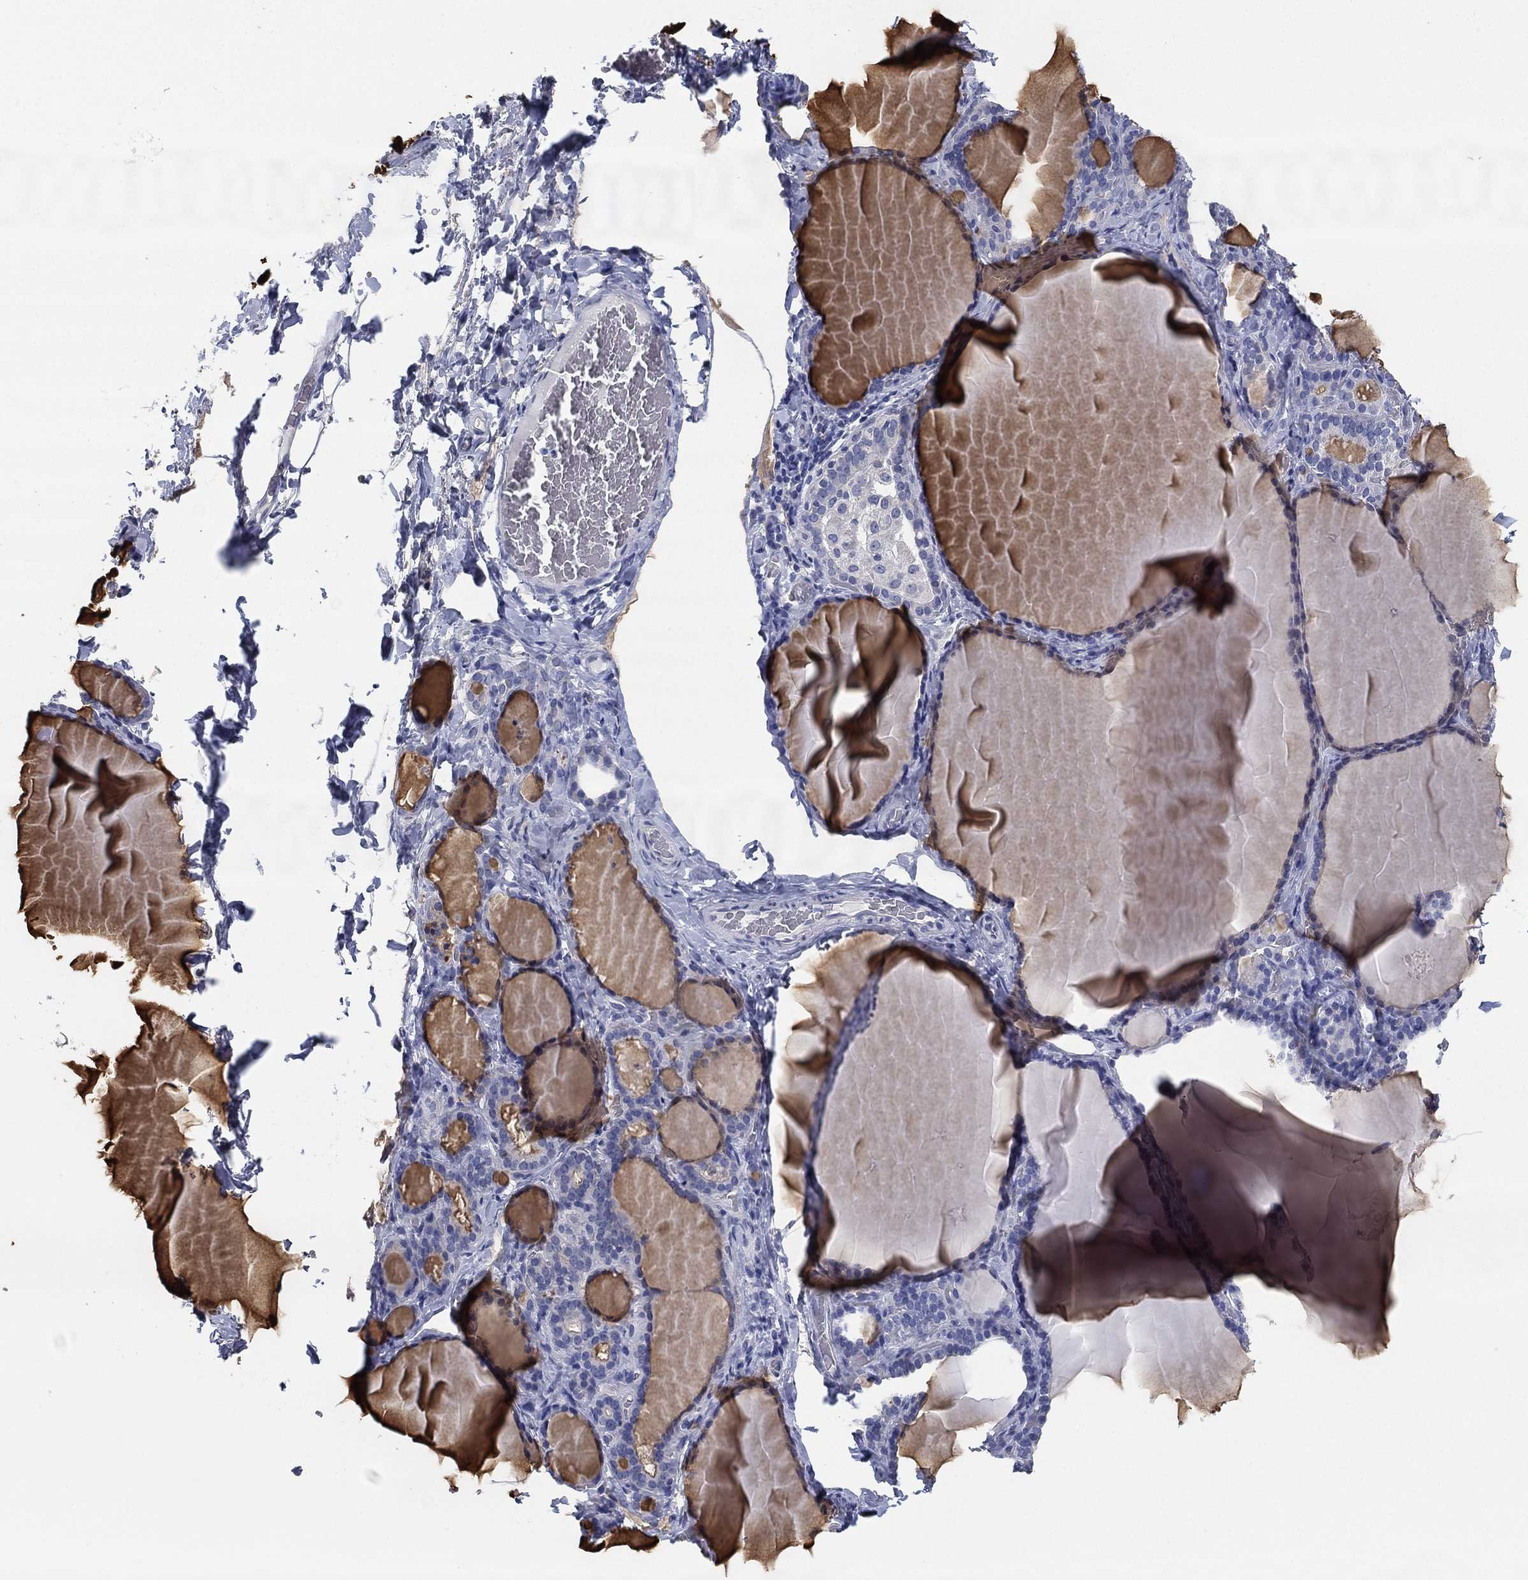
{"staining": {"intensity": "negative", "quantity": "none", "location": "none"}, "tissue": "thyroid gland", "cell_type": "Glandular cells", "image_type": "normal", "snomed": [{"axis": "morphology", "description": "Normal tissue, NOS"}, {"axis": "morphology", "description": "Hyperplasia, NOS"}, {"axis": "topography", "description": "Thyroid gland"}], "caption": "Immunohistochemical staining of normal human thyroid gland demonstrates no significant positivity in glandular cells.", "gene": "CCDC70", "patient": {"sex": "female", "age": 27}}